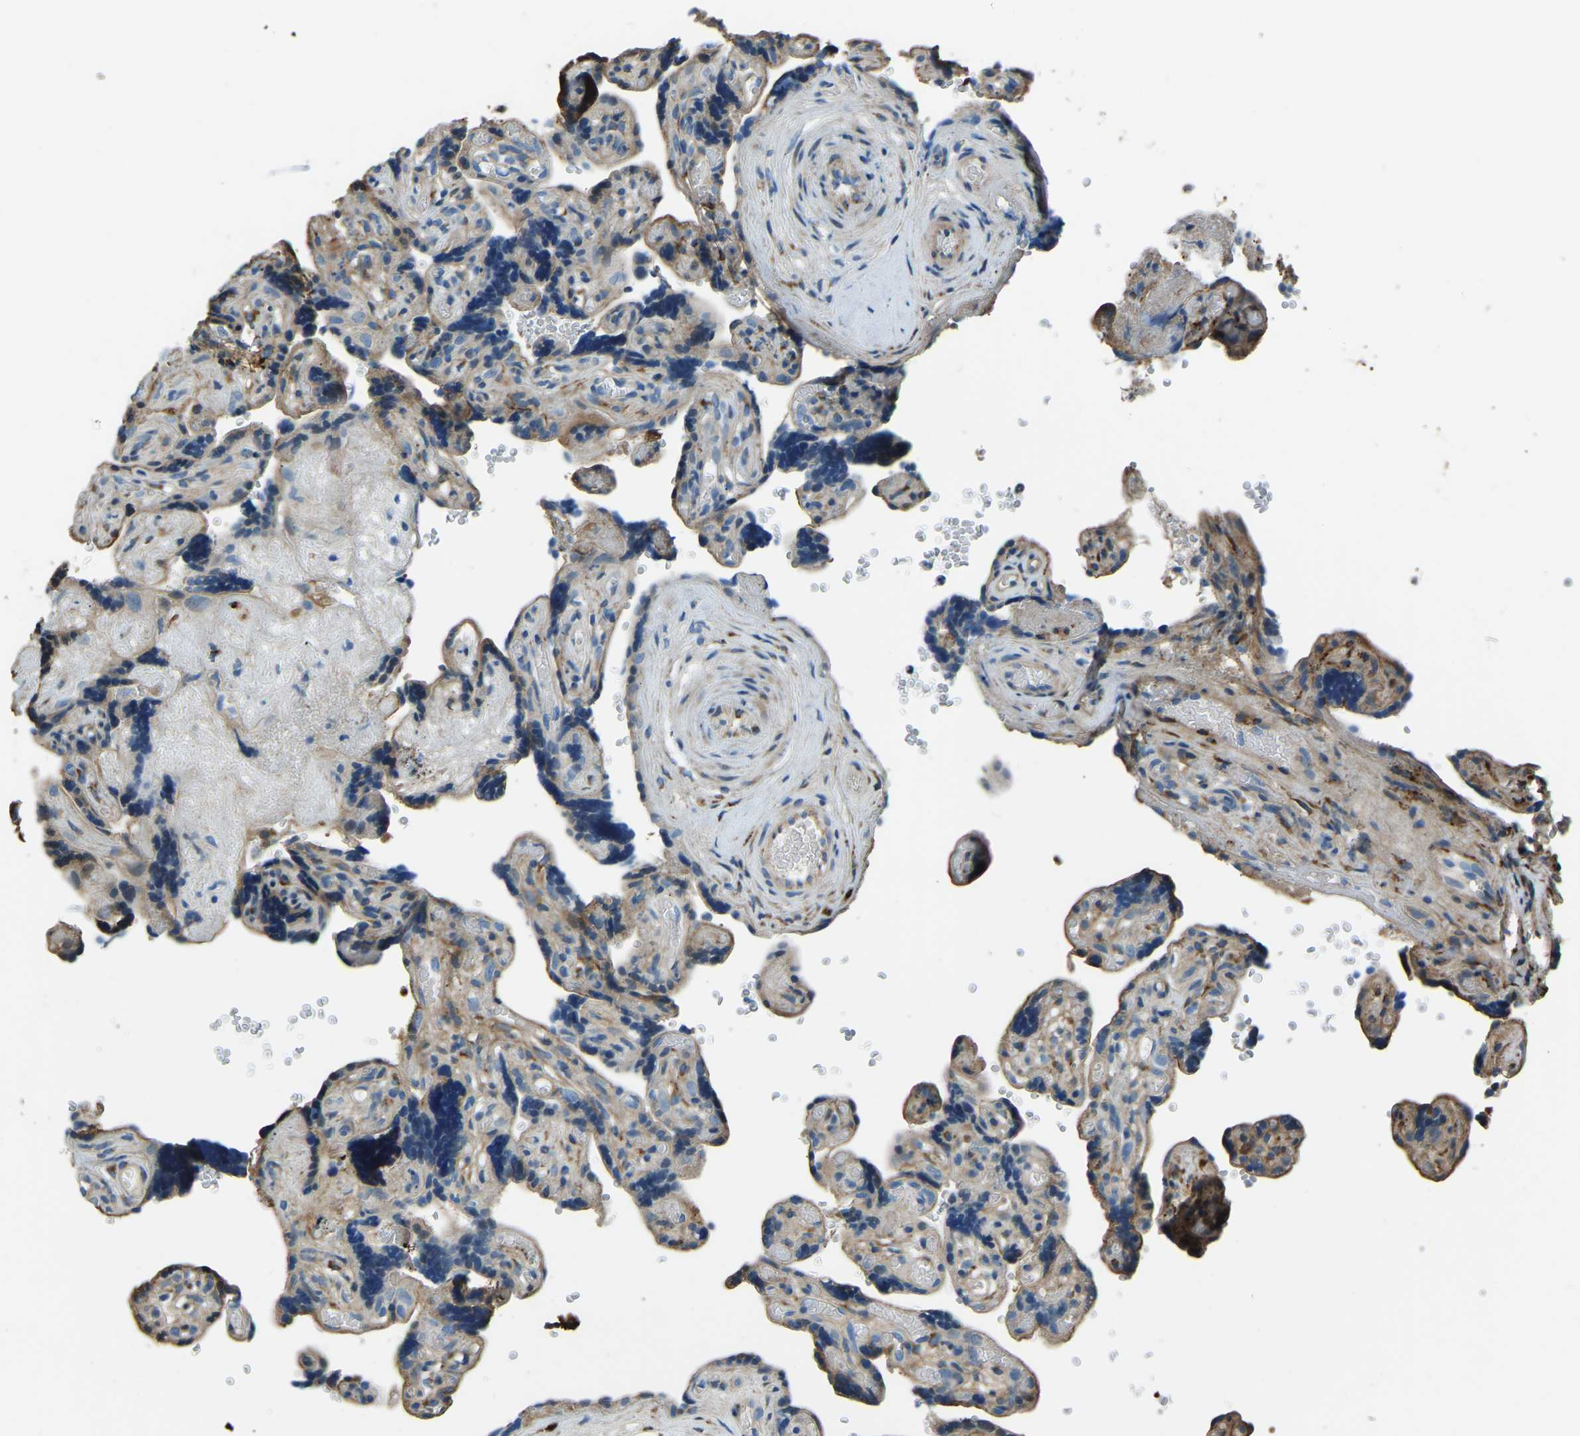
{"staining": {"intensity": "moderate", "quantity": ">75%", "location": "cytoplasmic/membranous"}, "tissue": "placenta", "cell_type": "Decidual cells", "image_type": "normal", "snomed": [{"axis": "morphology", "description": "Normal tissue, NOS"}, {"axis": "topography", "description": "Placenta"}], "caption": "Decidual cells exhibit medium levels of moderate cytoplasmic/membranous staining in approximately >75% of cells in normal human placenta. The protein of interest is shown in brown color, while the nuclei are stained blue.", "gene": "COL3A1", "patient": {"sex": "female", "age": 30}}